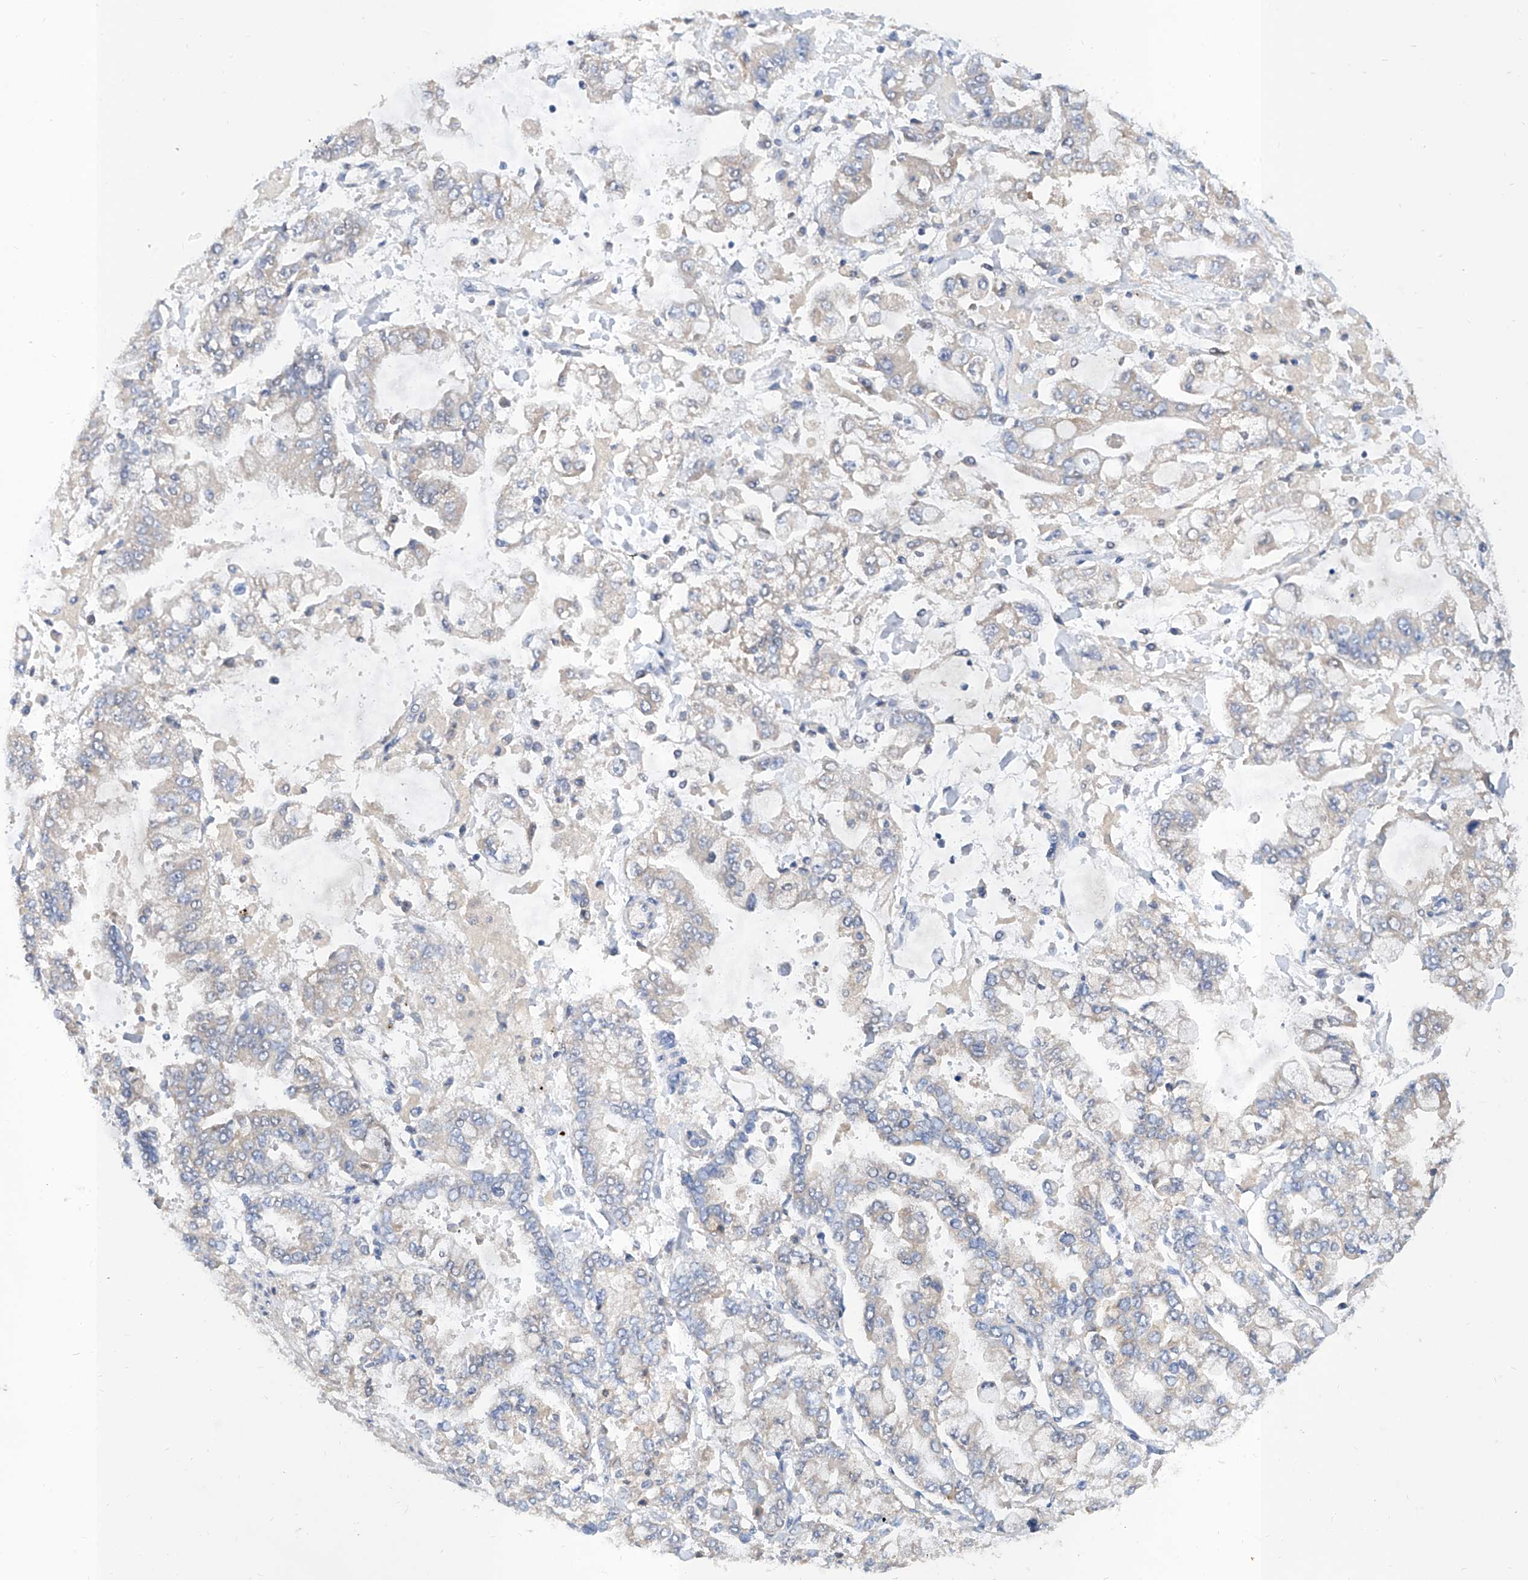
{"staining": {"intensity": "negative", "quantity": "none", "location": "none"}, "tissue": "stomach cancer", "cell_type": "Tumor cells", "image_type": "cancer", "snomed": [{"axis": "morphology", "description": "Normal tissue, NOS"}, {"axis": "morphology", "description": "Adenocarcinoma, NOS"}, {"axis": "topography", "description": "Stomach, upper"}, {"axis": "topography", "description": "Stomach"}], "caption": "This is an immunohistochemistry (IHC) histopathology image of stomach cancer (adenocarcinoma). There is no staining in tumor cells.", "gene": "CARMIL3", "patient": {"sex": "male", "age": 76}}